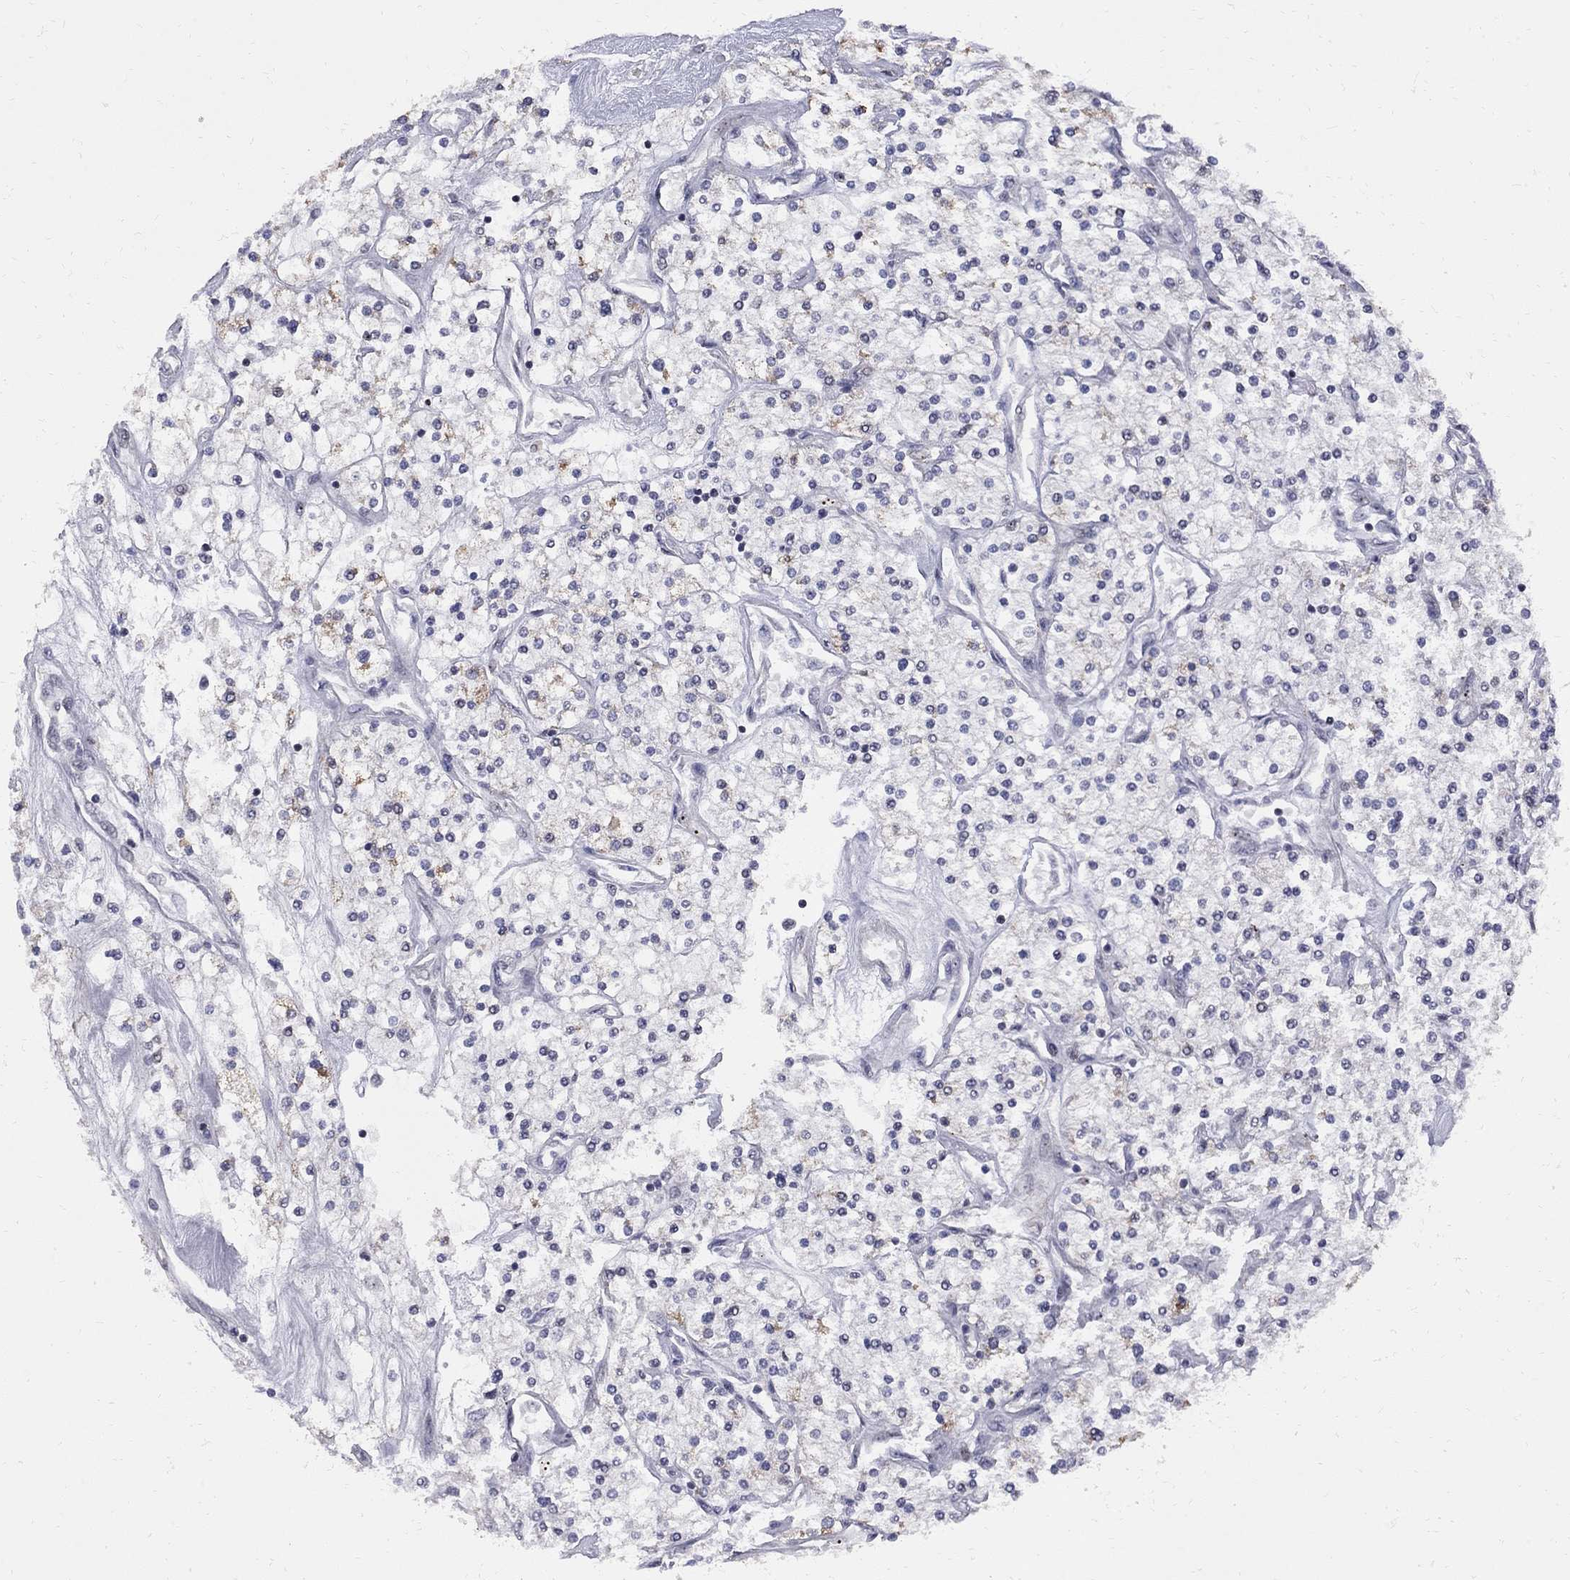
{"staining": {"intensity": "negative", "quantity": "none", "location": "none"}, "tissue": "renal cancer", "cell_type": "Tumor cells", "image_type": "cancer", "snomed": [{"axis": "morphology", "description": "Adenocarcinoma, NOS"}, {"axis": "topography", "description": "Kidney"}], "caption": "A photomicrograph of human renal cancer is negative for staining in tumor cells.", "gene": "DHX33", "patient": {"sex": "male", "age": 80}}